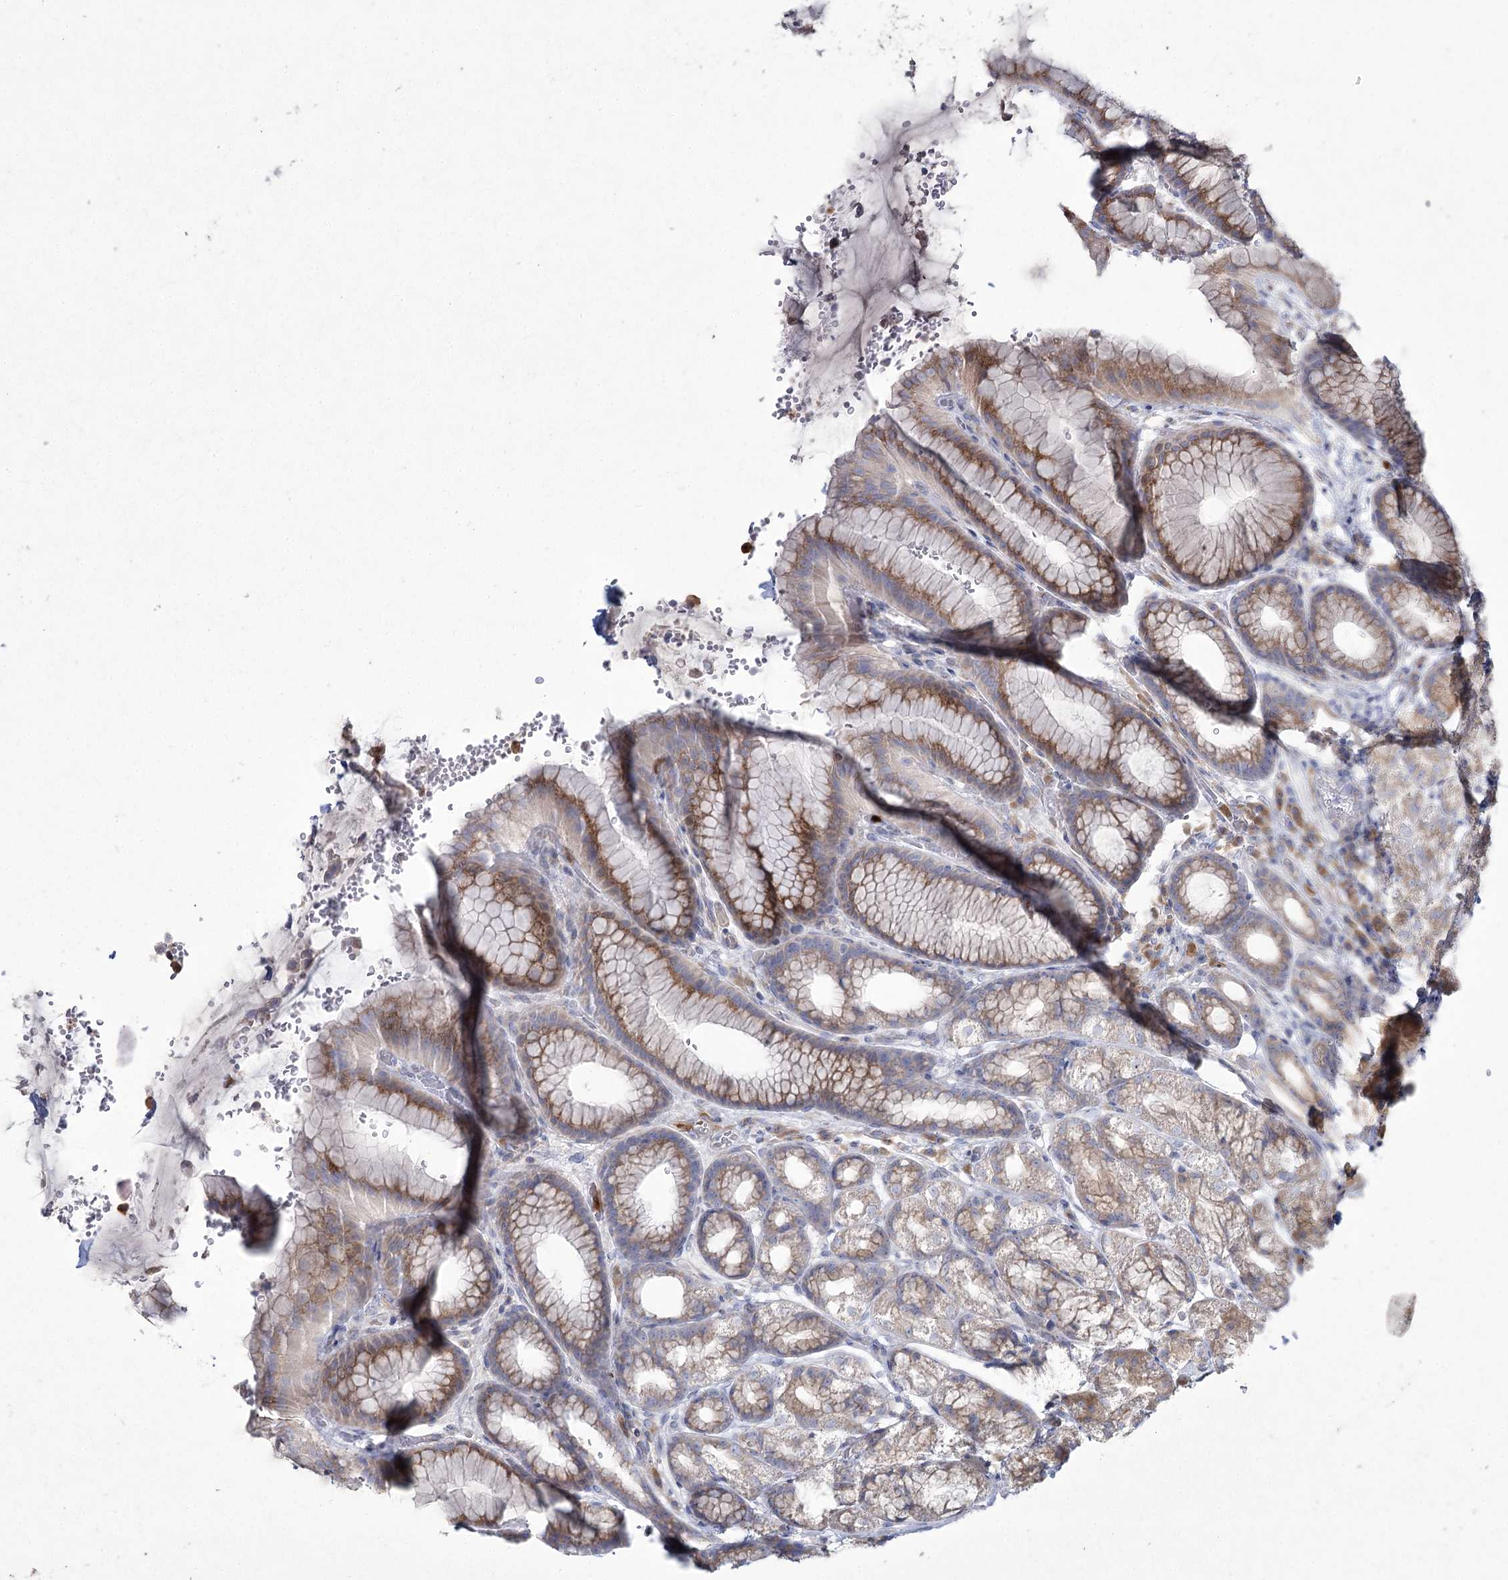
{"staining": {"intensity": "moderate", "quantity": "25%-75%", "location": "cytoplasmic/membranous"}, "tissue": "stomach", "cell_type": "Glandular cells", "image_type": "normal", "snomed": [{"axis": "morphology", "description": "Normal tissue, NOS"}, {"axis": "morphology", "description": "Adenocarcinoma, NOS"}, {"axis": "topography", "description": "Stomach"}], "caption": "Immunohistochemical staining of normal stomach exhibits medium levels of moderate cytoplasmic/membranous expression in about 25%-75% of glandular cells.", "gene": "NIPAL4", "patient": {"sex": "male", "age": 57}}